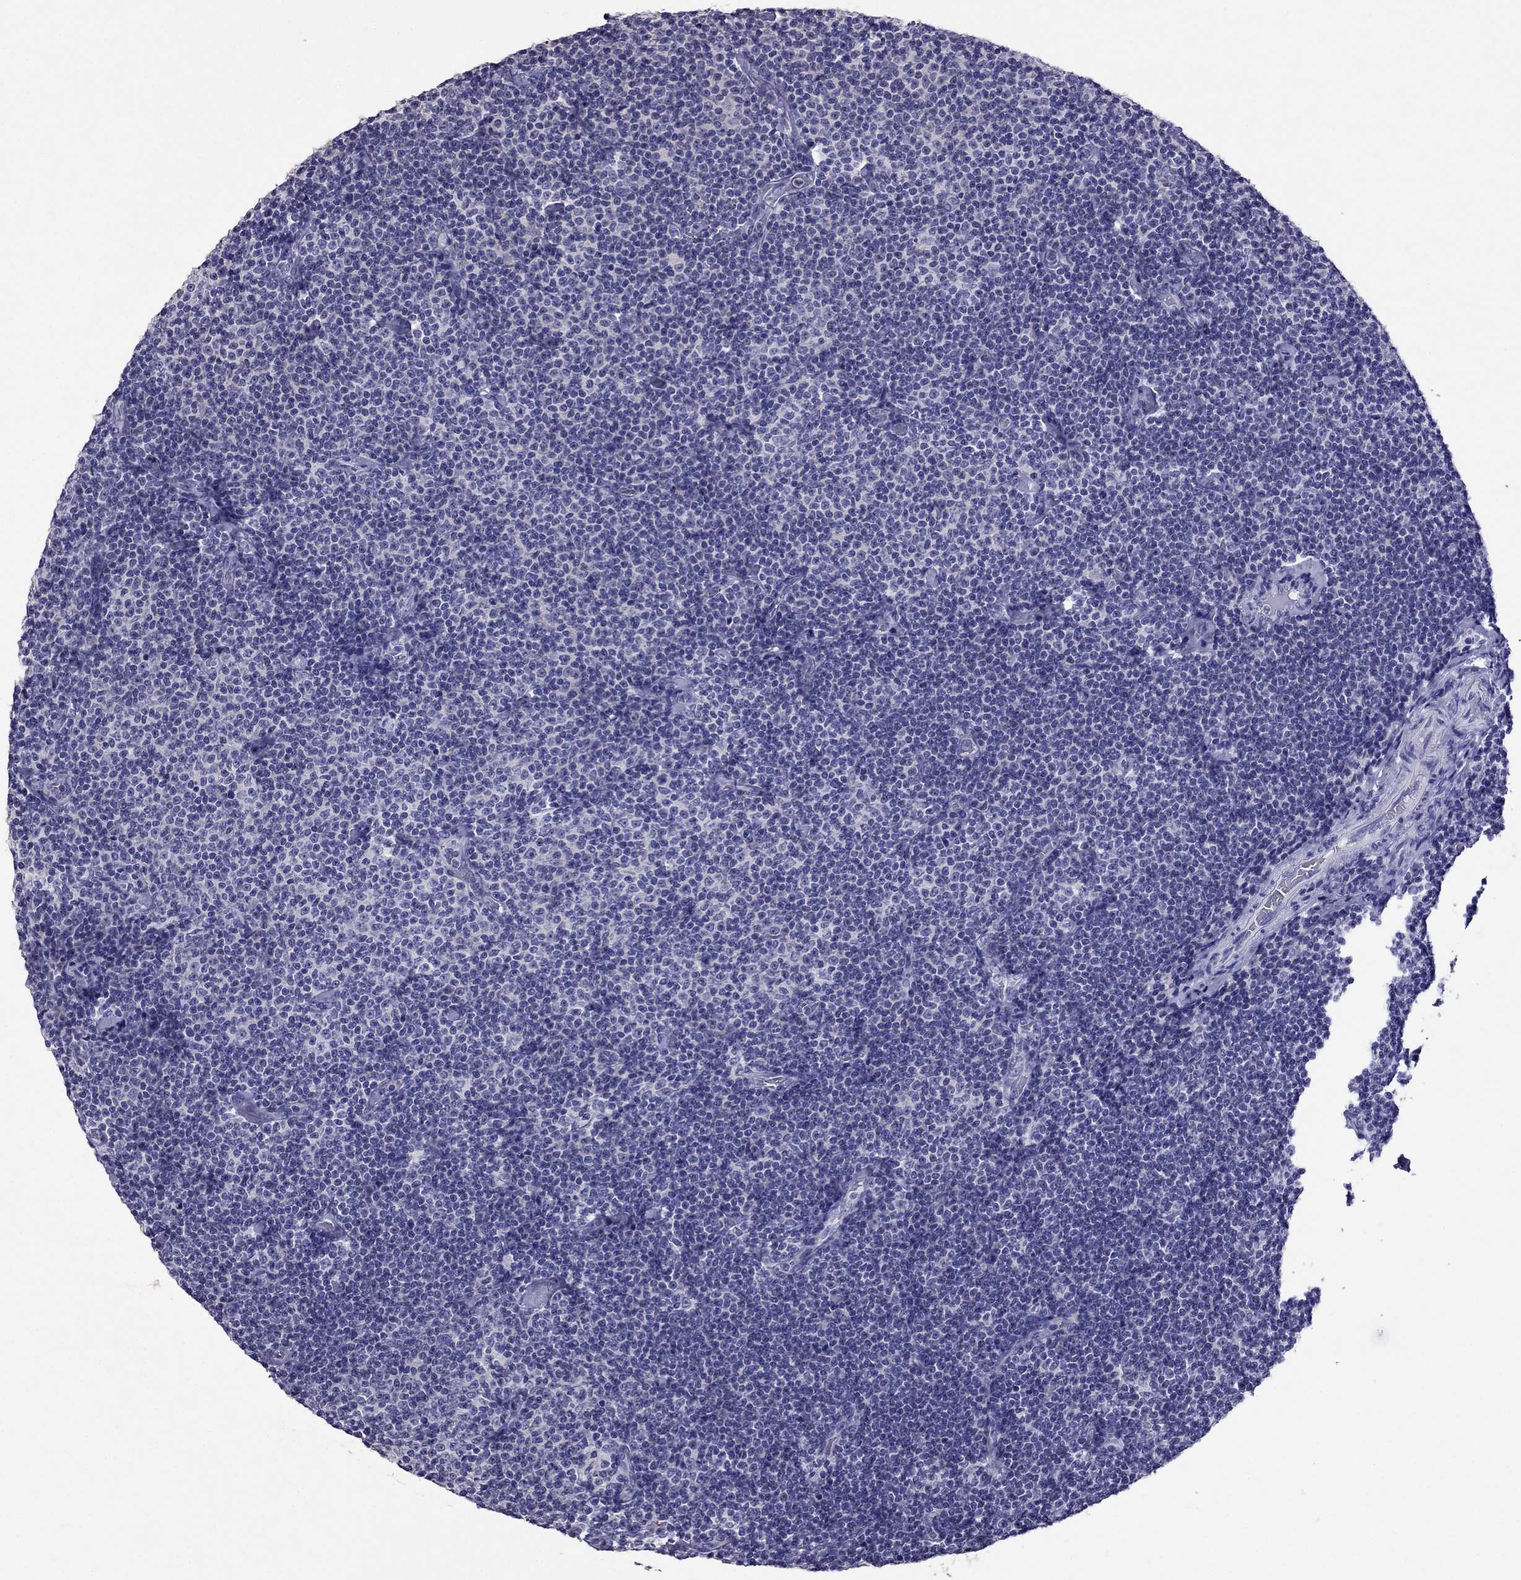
{"staining": {"intensity": "negative", "quantity": "none", "location": "none"}, "tissue": "lymphoma", "cell_type": "Tumor cells", "image_type": "cancer", "snomed": [{"axis": "morphology", "description": "Malignant lymphoma, non-Hodgkin's type, Low grade"}, {"axis": "topography", "description": "Lymph node"}], "caption": "This is a photomicrograph of immunohistochemistry staining of lymphoma, which shows no staining in tumor cells. (Brightfield microscopy of DAB (3,3'-diaminobenzidine) IHC at high magnification).", "gene": "OXCT2", "patient": {"sex": "male", "age": 81}}